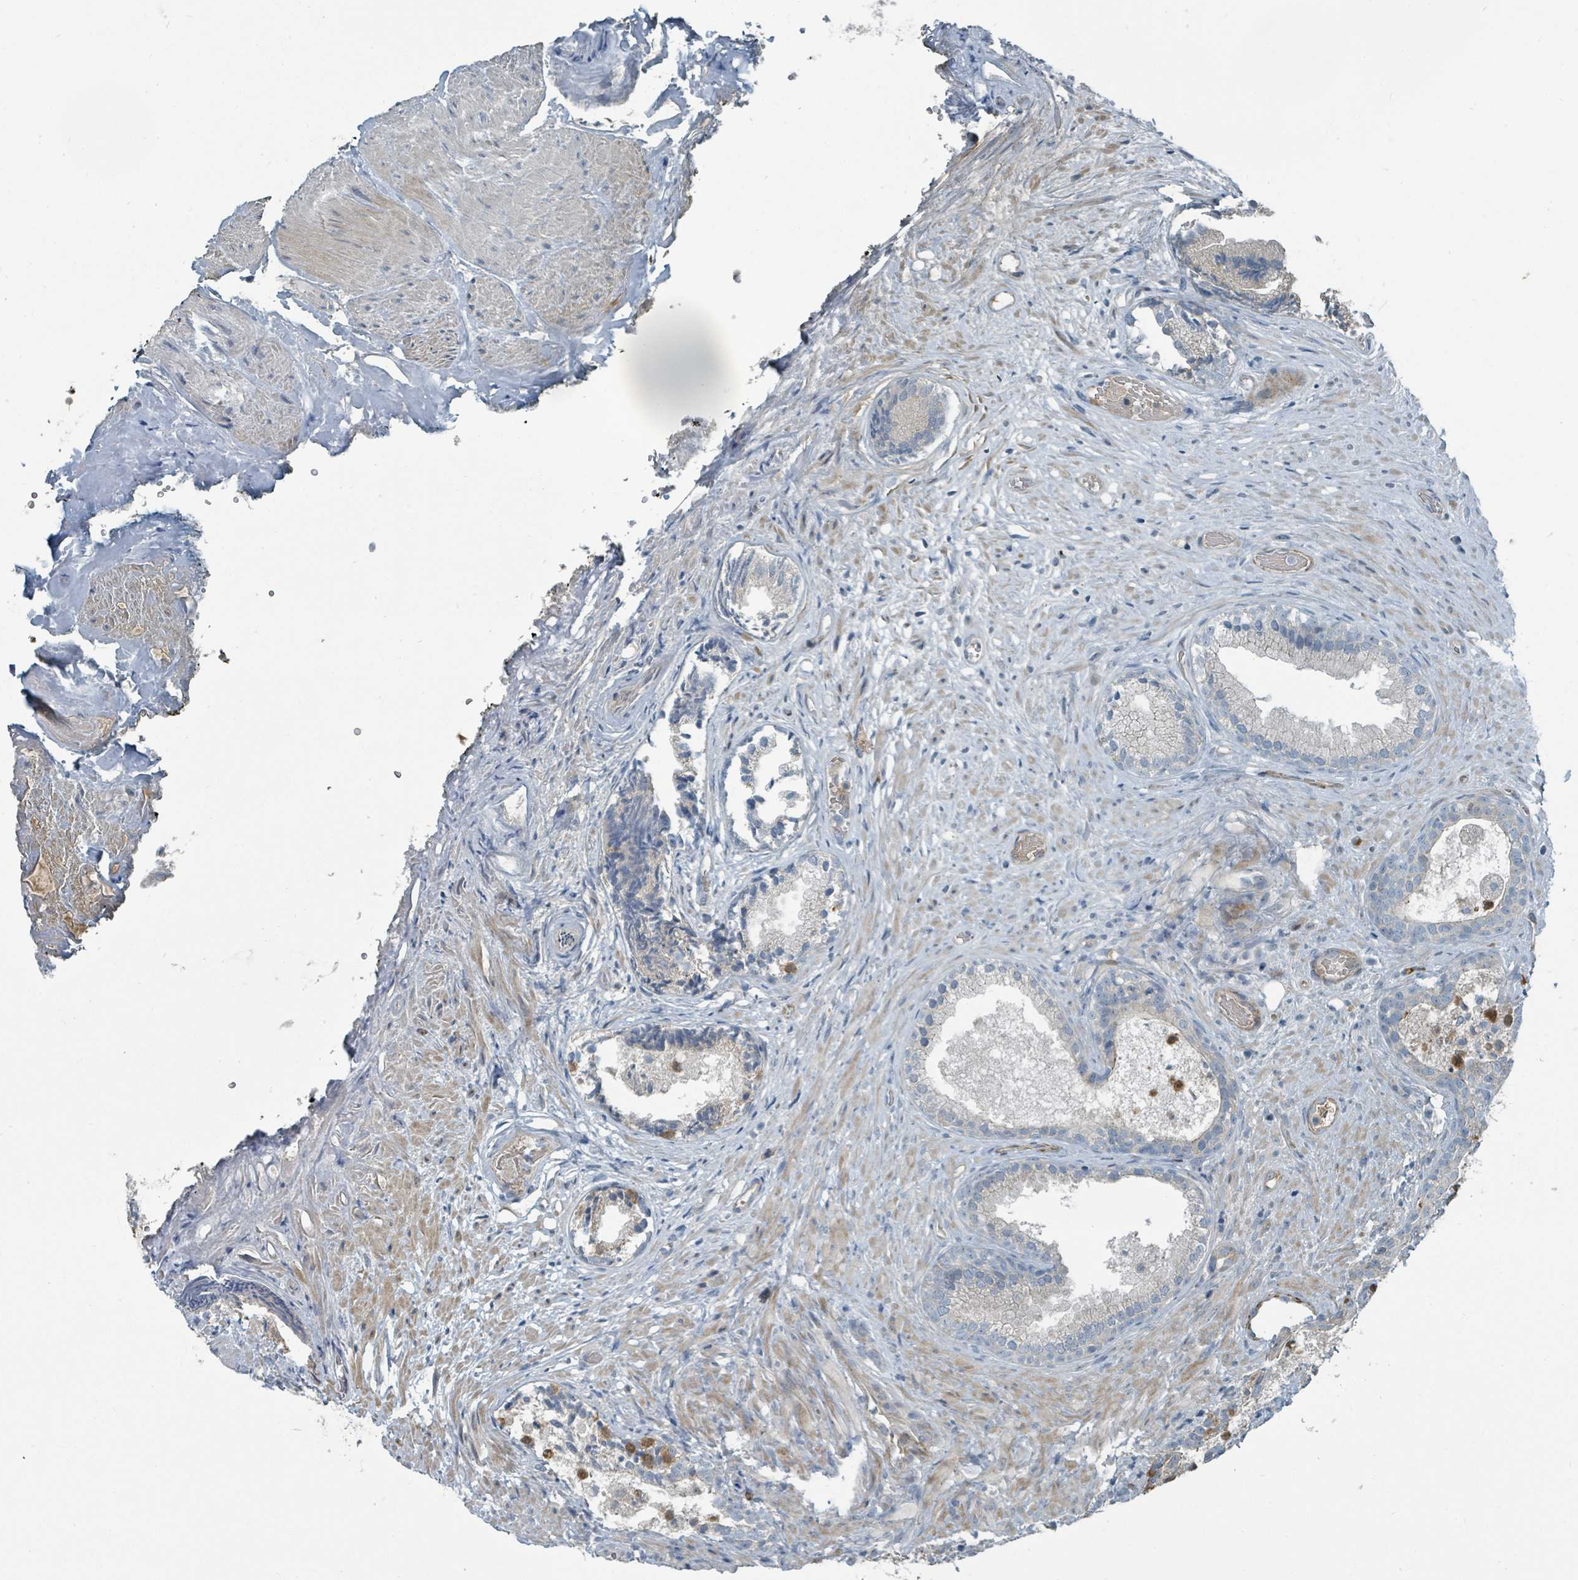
{"staining": {"intensity": "negative", "quantity": "none", "location": "none"}, "tissue": "prostate", "cell_type": "Glandular cells", "image_type": "normal", "snomed": [{"axis": "morphology", "description": "Normal tissue, NOS"}, {"axis": "topography", "description": "Prostate"}], "caption": "High power microscopy micrograph of an immunohistochemistry (IHC) image of benign prostate, revealing no significant staining in glandular cells.", "gene": "SLC44A5", "patient": {"sex": "male", "age": 76}}